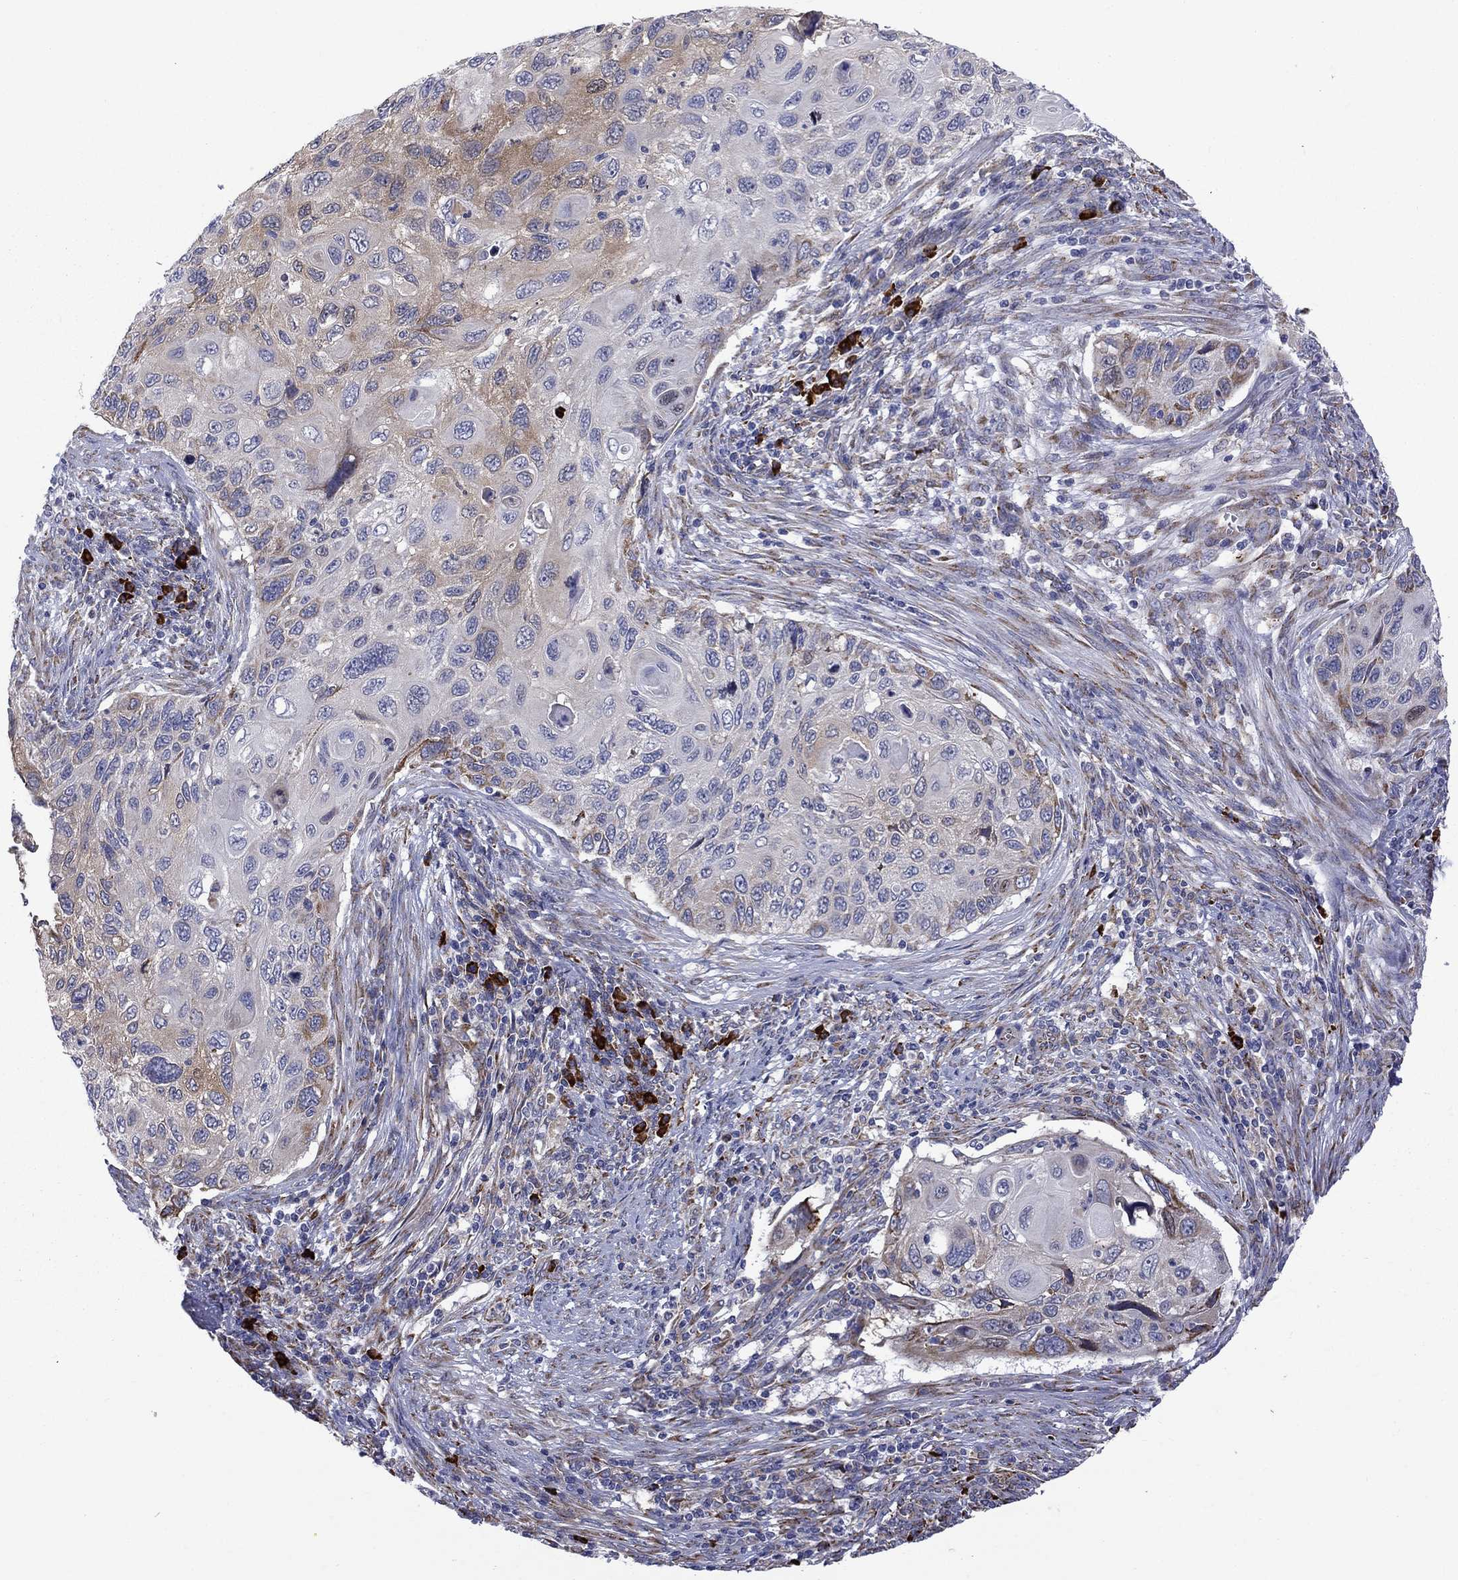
{"staining": {"intensity": "weak", "quantity": "25%-75%", "location": "cytoplasmic/membranous"}, "tissue": "cervical cancer", "cell_type": "Tumor cells", "image_type": "cancer", "snomed": [{"axis": "morphology", "description": "Squamous cell carcinoma, NOS"}, {"axis": "topography", "description": "Cervix"}], "caption": "Tumor cells display low levels of weak cytoplasmic/membranous positivity in about 25%-75% of cells in human squamous cell carcinoma (cervical).", "gene": "ASNS", "patient": {"sex": "female", "age": 70}}